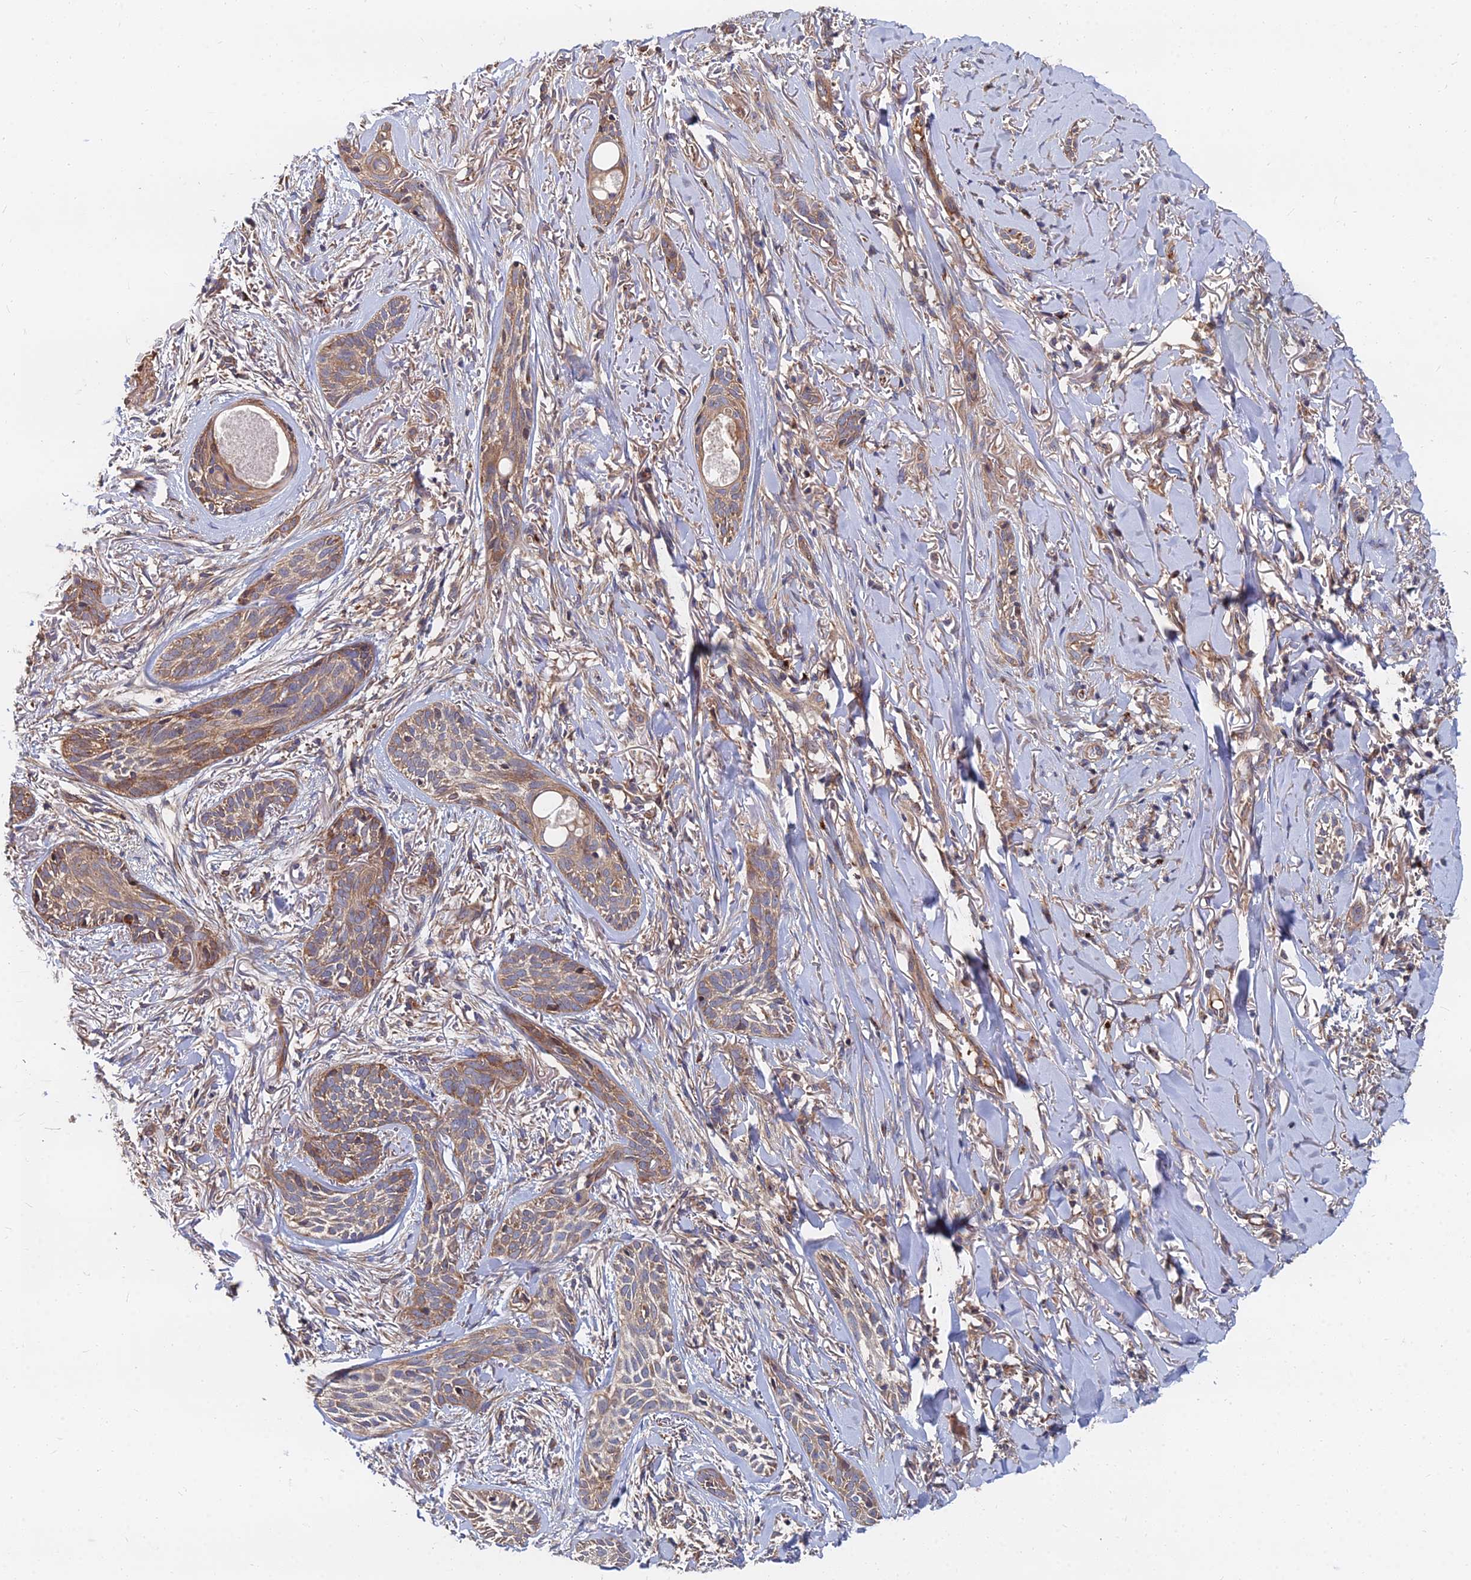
{"staining": {"intensity": "moderate", "quantity": ">75%", "location": "cytoplasmic/membranous"}, "tissue": "skin cancer", "cell_type": "Tumor cells", "image_type": "cancer", "snomed": [{"axis": "morphology", "description": "Basal cell carcinoma"}, {"axis": "topography", "description": "Skin"}], "caption": "A histopathology image of skin basal cell carcinoma stained for a protein reveals moderate cytoplasmic/membranous brown staining in tumor cells. (DAB (3,3'-diaminobenzidine) = brown stain, brightfield microscopy at high magnification).", "gene": "CCZ1", "patient": {"sex": "female", "age": 59}}